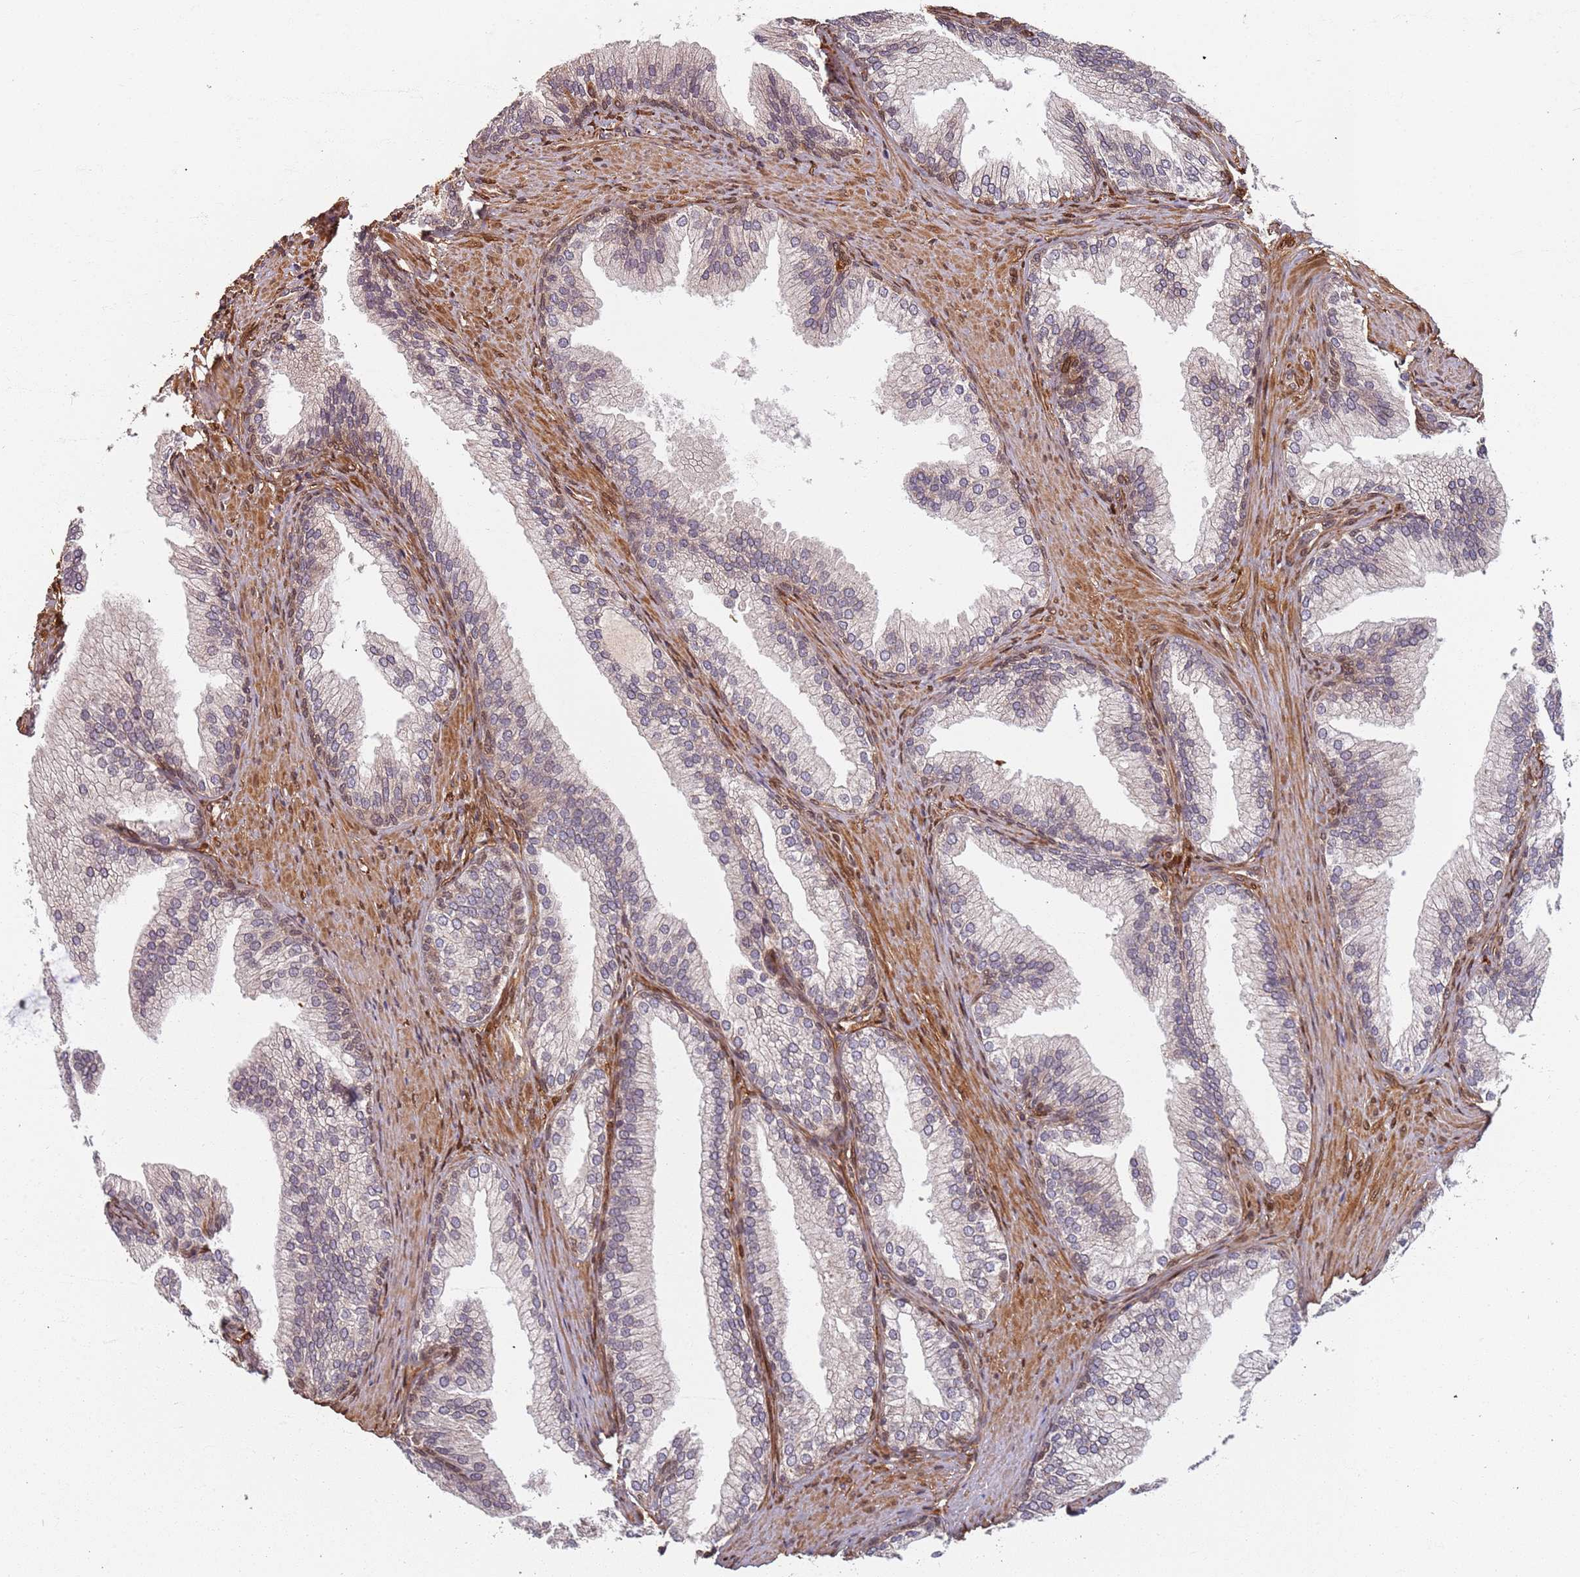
{"staining": {"intensity": "moderate", "quantity": "<25%", "location": "cytoplasmic/membranous"}, "tissue": "prostate", "cell_type": "Glandular cells", "image_type": "normal", "snomed": [{"axis": "morphology", "description": "Normal tissue, NOS"}, {"axis": "topography", "description": "Prostate"}], "caption": "The photomicrograph exhibits immunohistochemical staining of unremarkable prostate. There is moderate cytoplasmic/membranous expression is identified in about <25% of glandular cells. (brown staining indicates protein expression, while blue staining denotes nuclei).", "gene": "SDCCAG8", "patient": {"sex": "male", "age": 76}}